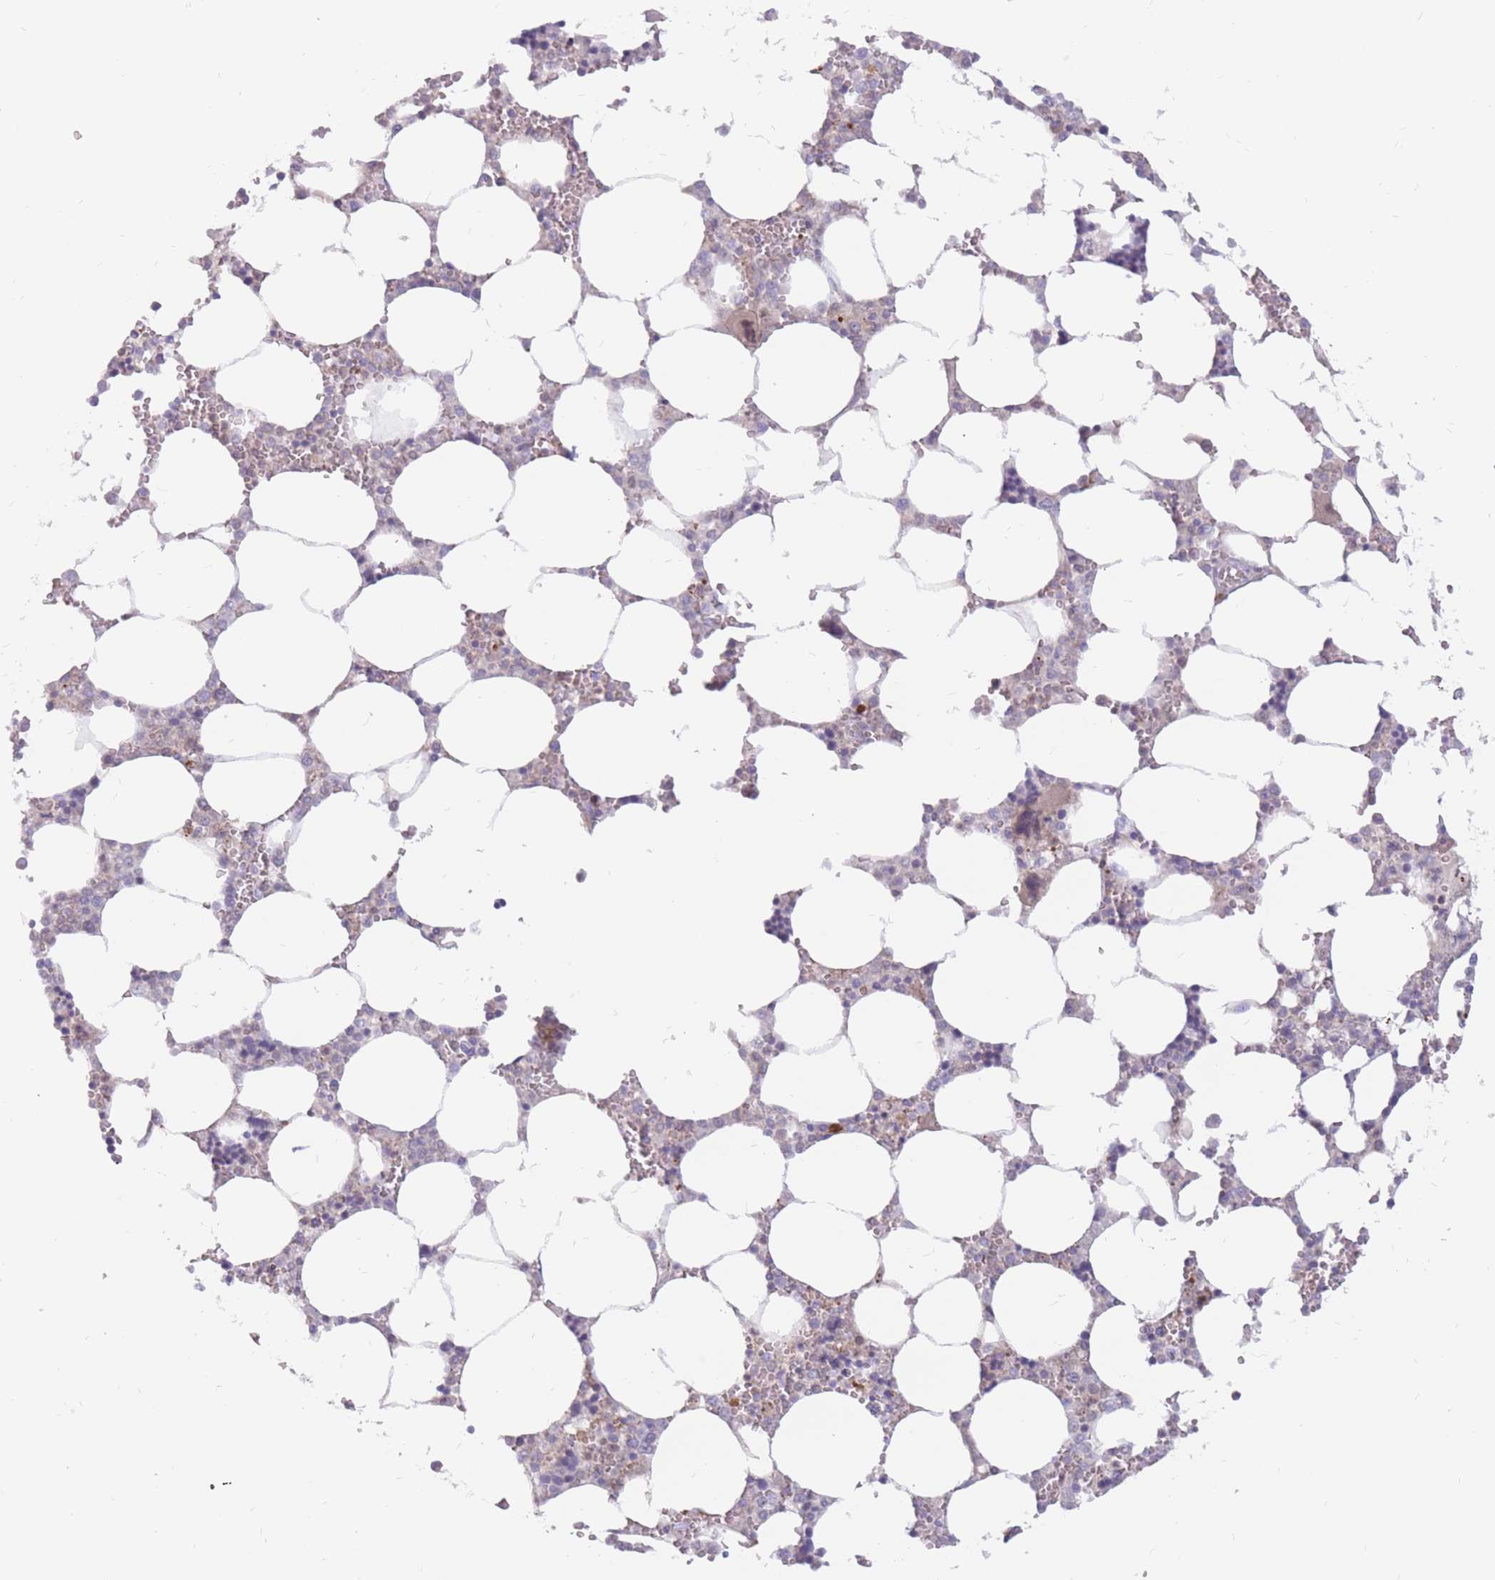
{"staining": {"intensity": "negative", "quantity": "none", "location": "none"}, "tissue": "bone marrow", "cell_type": "Hematopoietic cells", "image_type": "normal", "snomed": [{"axis": "morphology", "description": "Normal tissue, NOS"}, {"axis": "topography", "description": "Bone marrow"}], "caption": "Normal bone marrow was stained to show a protein in brown. There is no significant staining in hematopoietic cells. The staining is performed using DAB brown chromogen with nuclei counter-stained in using hematoxylin.", "gene": "PTGDR", "patient": {"sex": "male", "age": 64}}